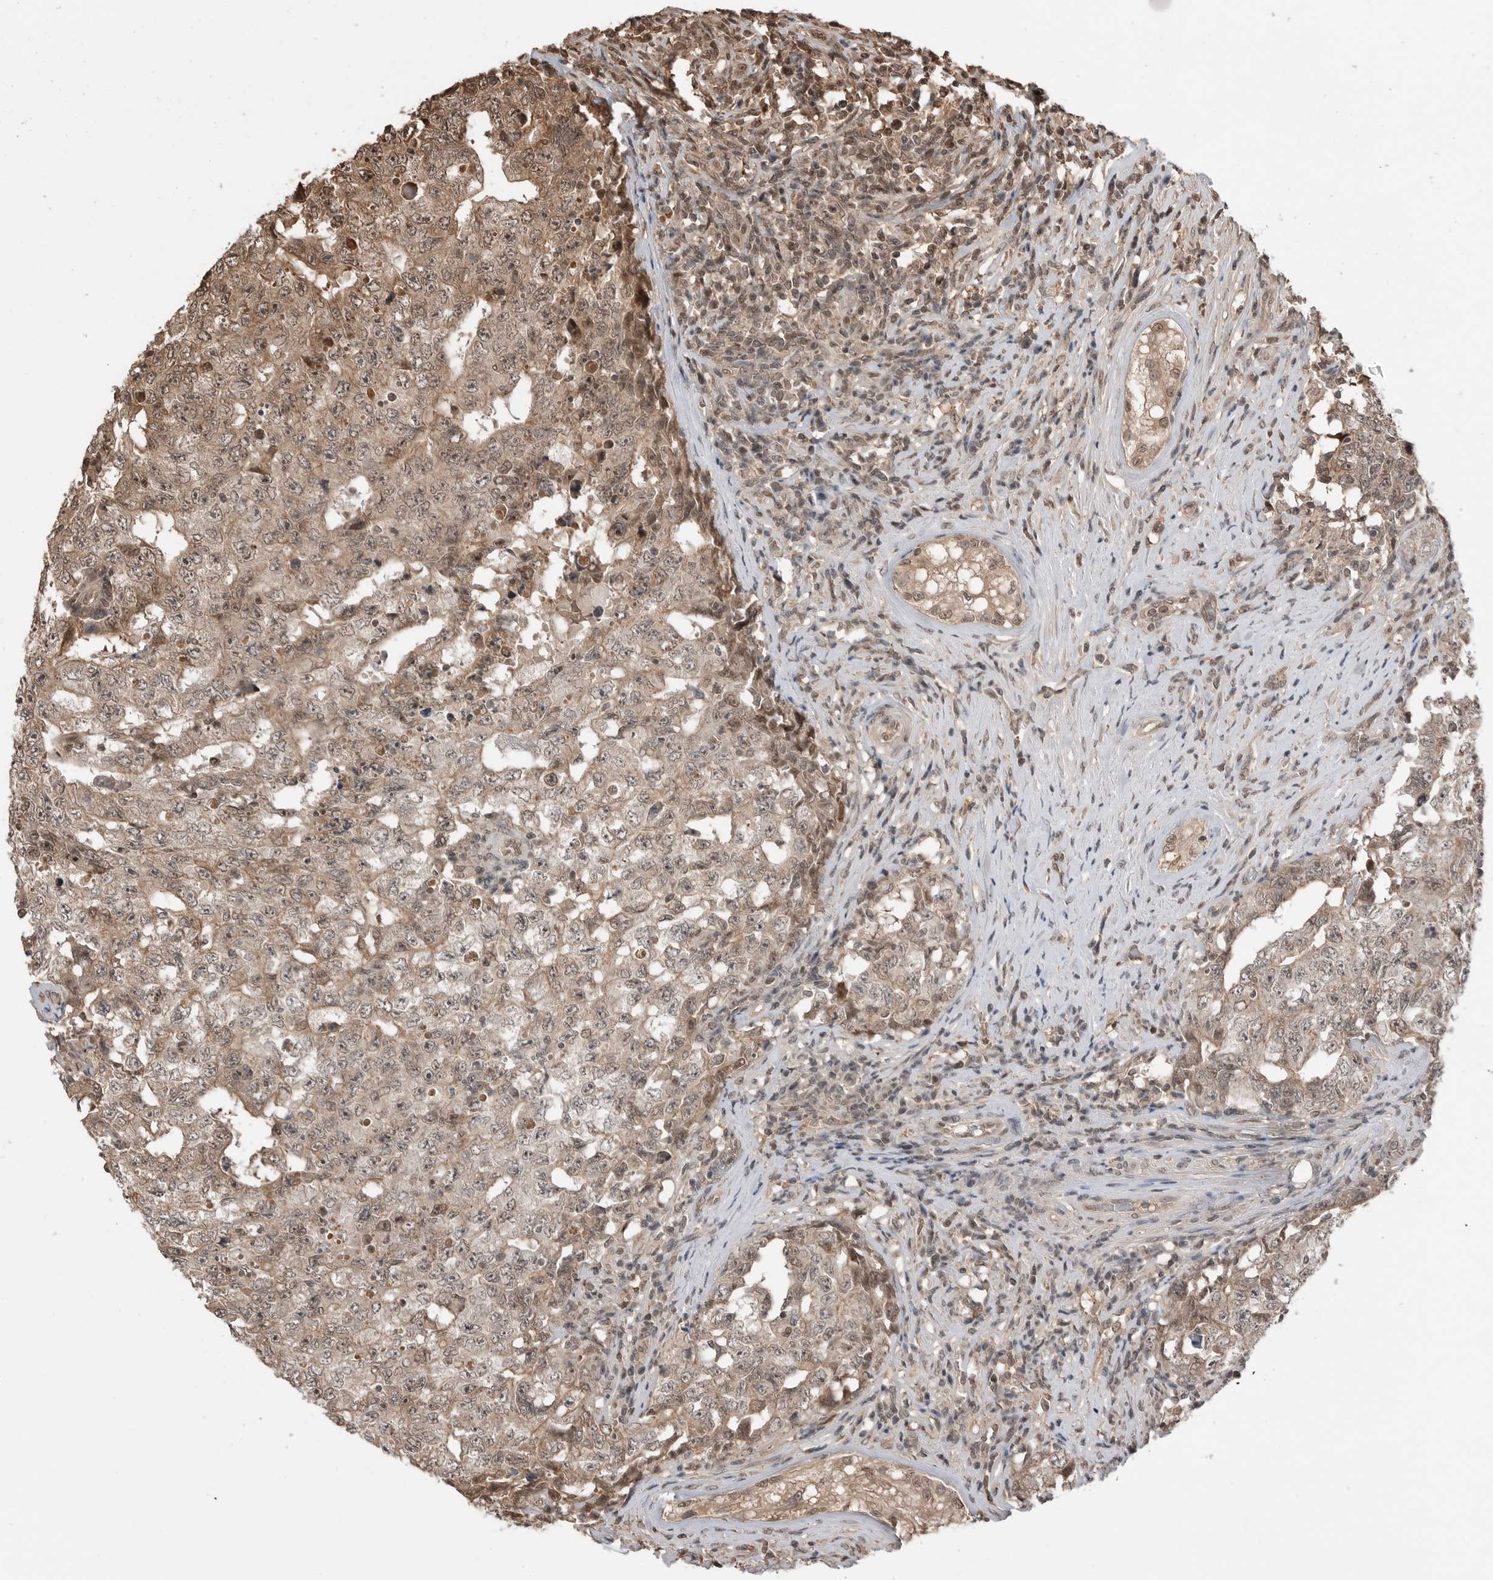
{"staining": {"intensity": "weak", "quantity": ">75%", "location": "cytoplasmic/membranous,nuclear"}, "tissue": "testis cancer", "cell_type": "Tumor cells", "image_type": "cancer", "snomed": [{"axis": "morphology", "description": "Carcinoma, Embryonal, NOS"}, {"axis": "topography", "description": "Testis"}], "caption": "Immunohistochemistry (IHC) of human testis cancer (embryonal carcinoma) demonstrates low levels of weak cytoplasmic/membranous and nuclear expression in approximately >75% of tumor cells.", "gene": "PEAK1", "patient": {"sex": "male", "age": 26}}